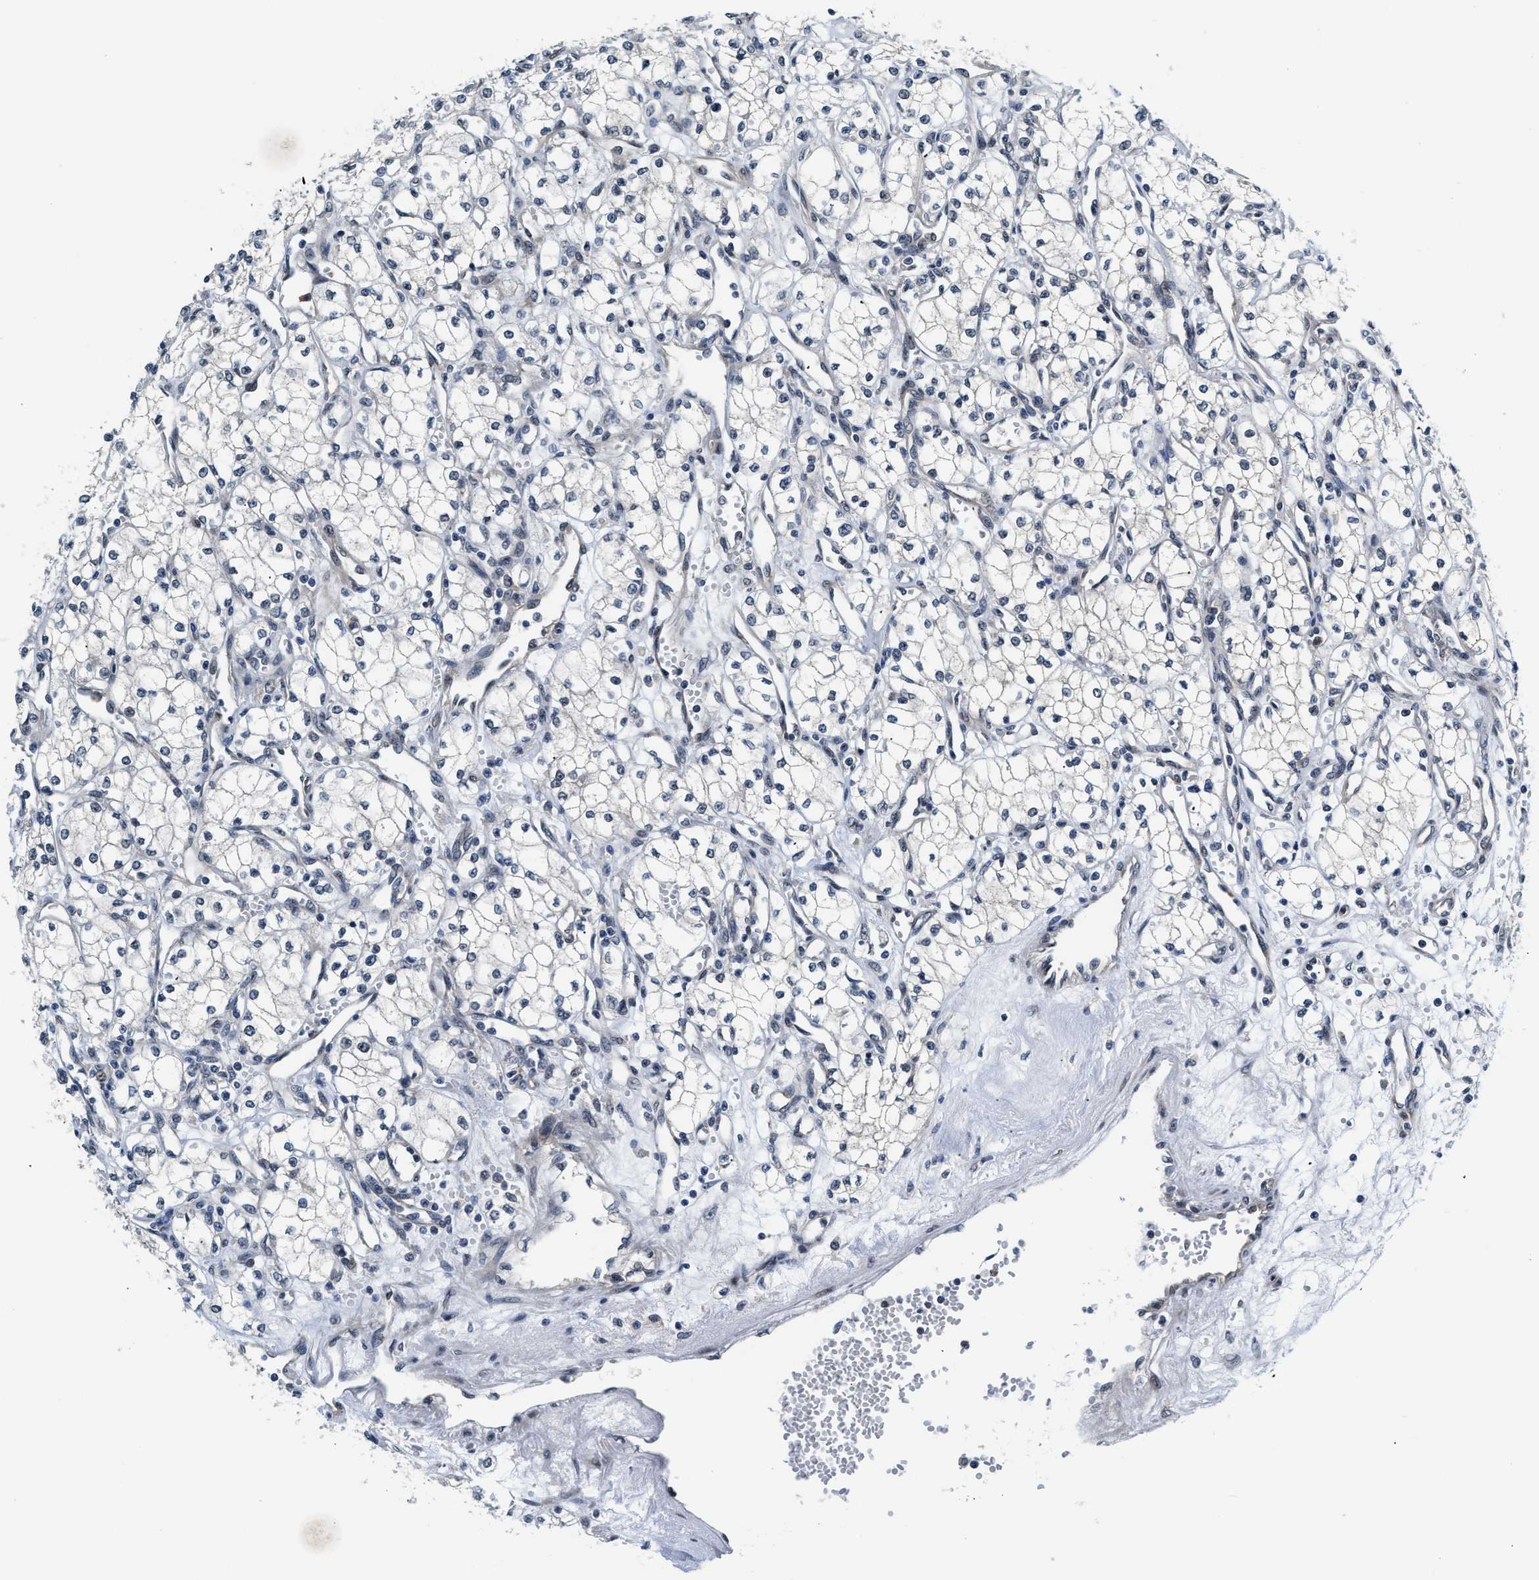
{"staining": {"intensity": "negative", "quantity": "none", "location": "none"}, "tissue": "renal cancer", "cell_type": "Tumor cells", "image_type": "cancer", "snomed": [{"axis": "morphology", "description": "Adenocarcinoma, NOS"}, {"axis": "topography", "description": "Kidney"}], "caption": "DAB immunohistochemical staining of renal cancer (adenocarcinoma) shows no significant expression in tumor cells.", "gene": "SMAD4", "patient": {"sex": "male", "age": 59}}